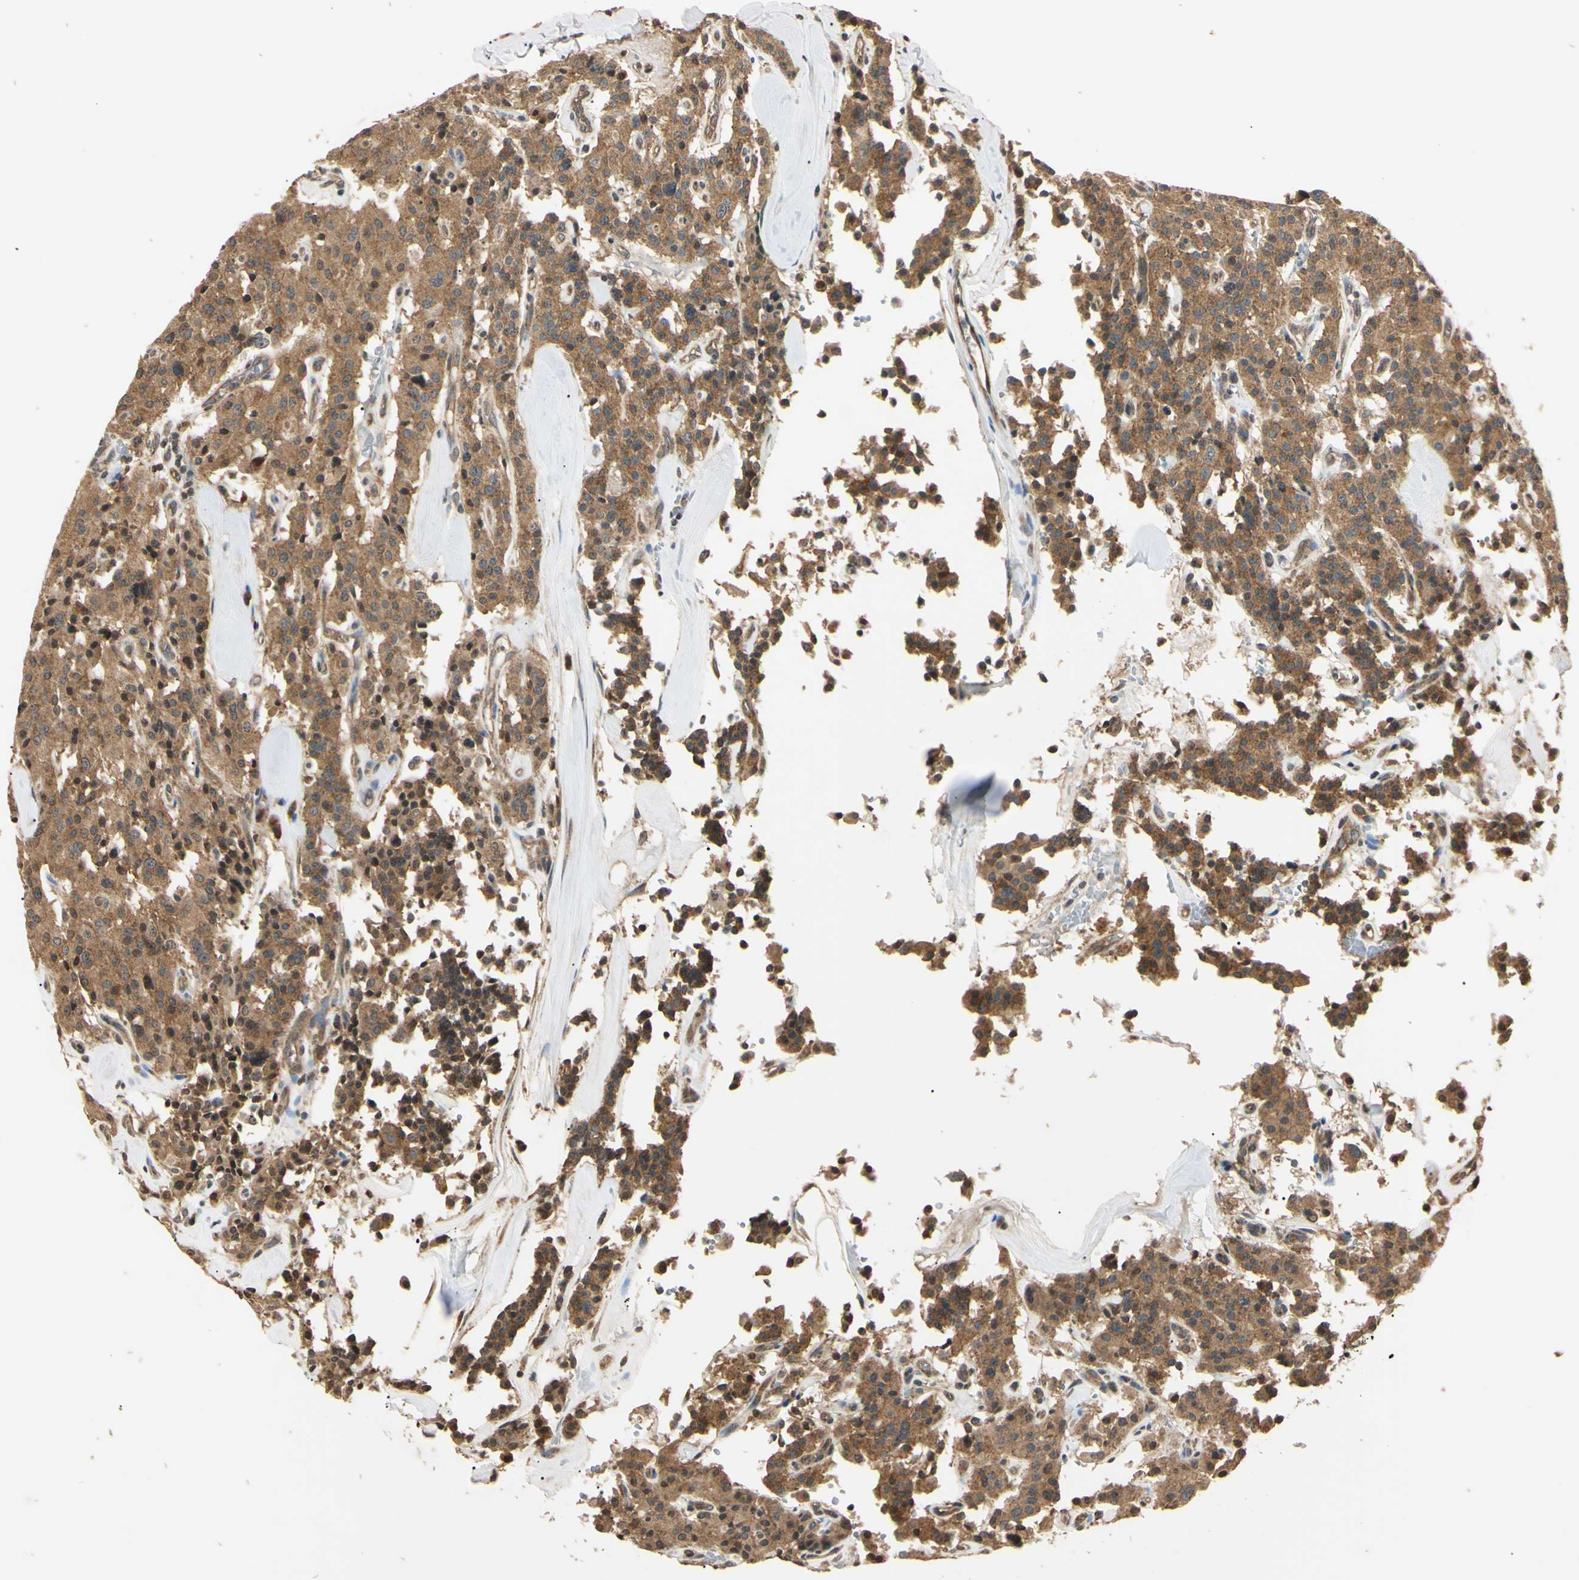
{"staining": {"intensity": "moderate", "quantity": ">75%", "location": "cytoplasmic/membranous"}, "tissue": "carcinoid", "cell_type": "Tumor cells", "image_type": "cancer", "snomed": [{"axis": "morphology", "description": "Carcinoid, malignant, NOS"}, {"axis": "topography", "description": "Lung"}], "caption": "Approximately >75% of tumor cells in human malignant carcinoid exhibit moderate cytoplasmic/membranous protein staining as visualized by brown immunohistochemical staining.", "gene": "EPN1", "patient": {"sex": "male", "age": 30}}